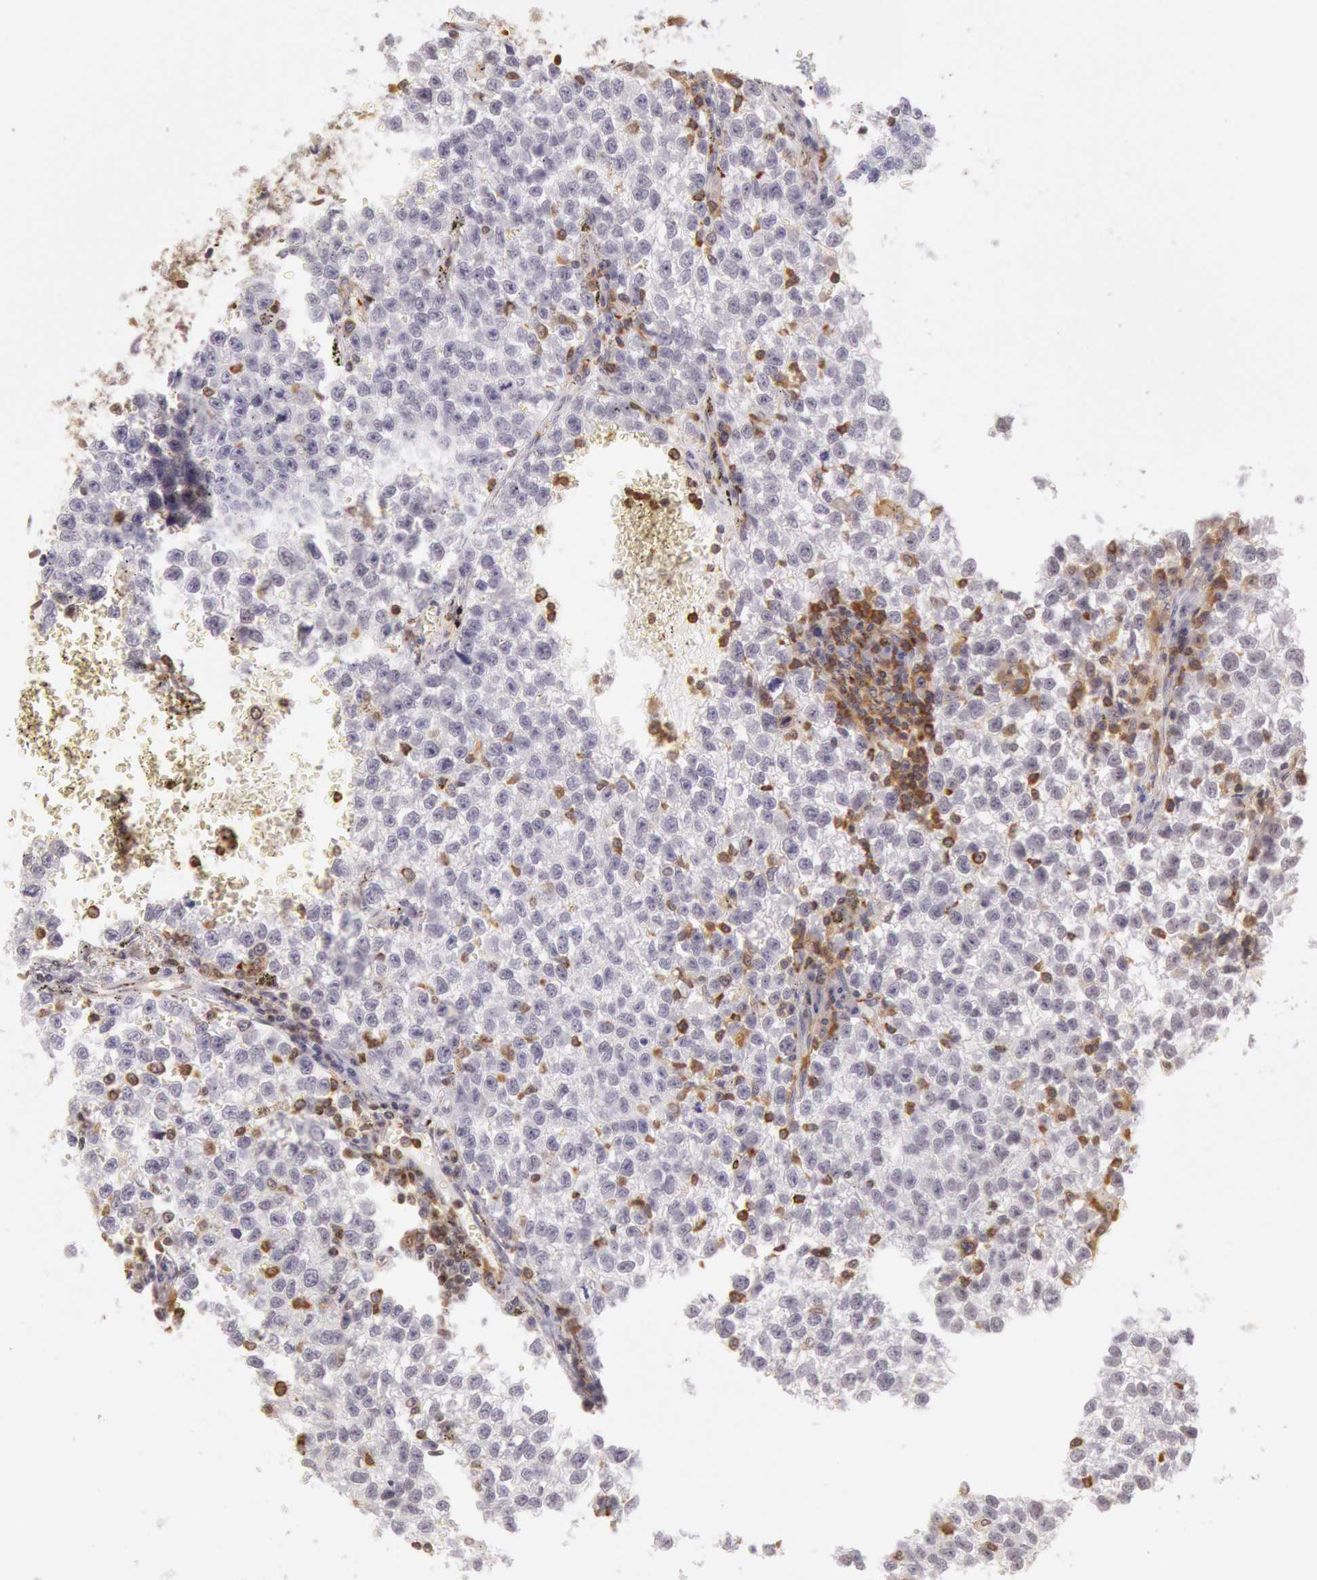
{"staining": {"intensity": "negative", "quantity": "none", "location": "none"}, "tissue": "testis cancer", "cell_type": "Tumor cells", "image_type": "cancer", "snomed": [{"axis": "morphology", "description": "Seminoma, NOS"}, {"axis": "topography", "description": "Testis"}], "caption": "This is a photomicrograph of immunohistochemistry staining of seminoma (testis), which shows no staining in tumor cells. The staining was performed using DAB (3,3'-diaminobenzidine) to visualize the protein expression in brown, while the nuclei were stained in blue with hematoxylin (Magnification: 20x).", "gene": "HIF1A", "patient": {"sex": "male", "age": 35}}